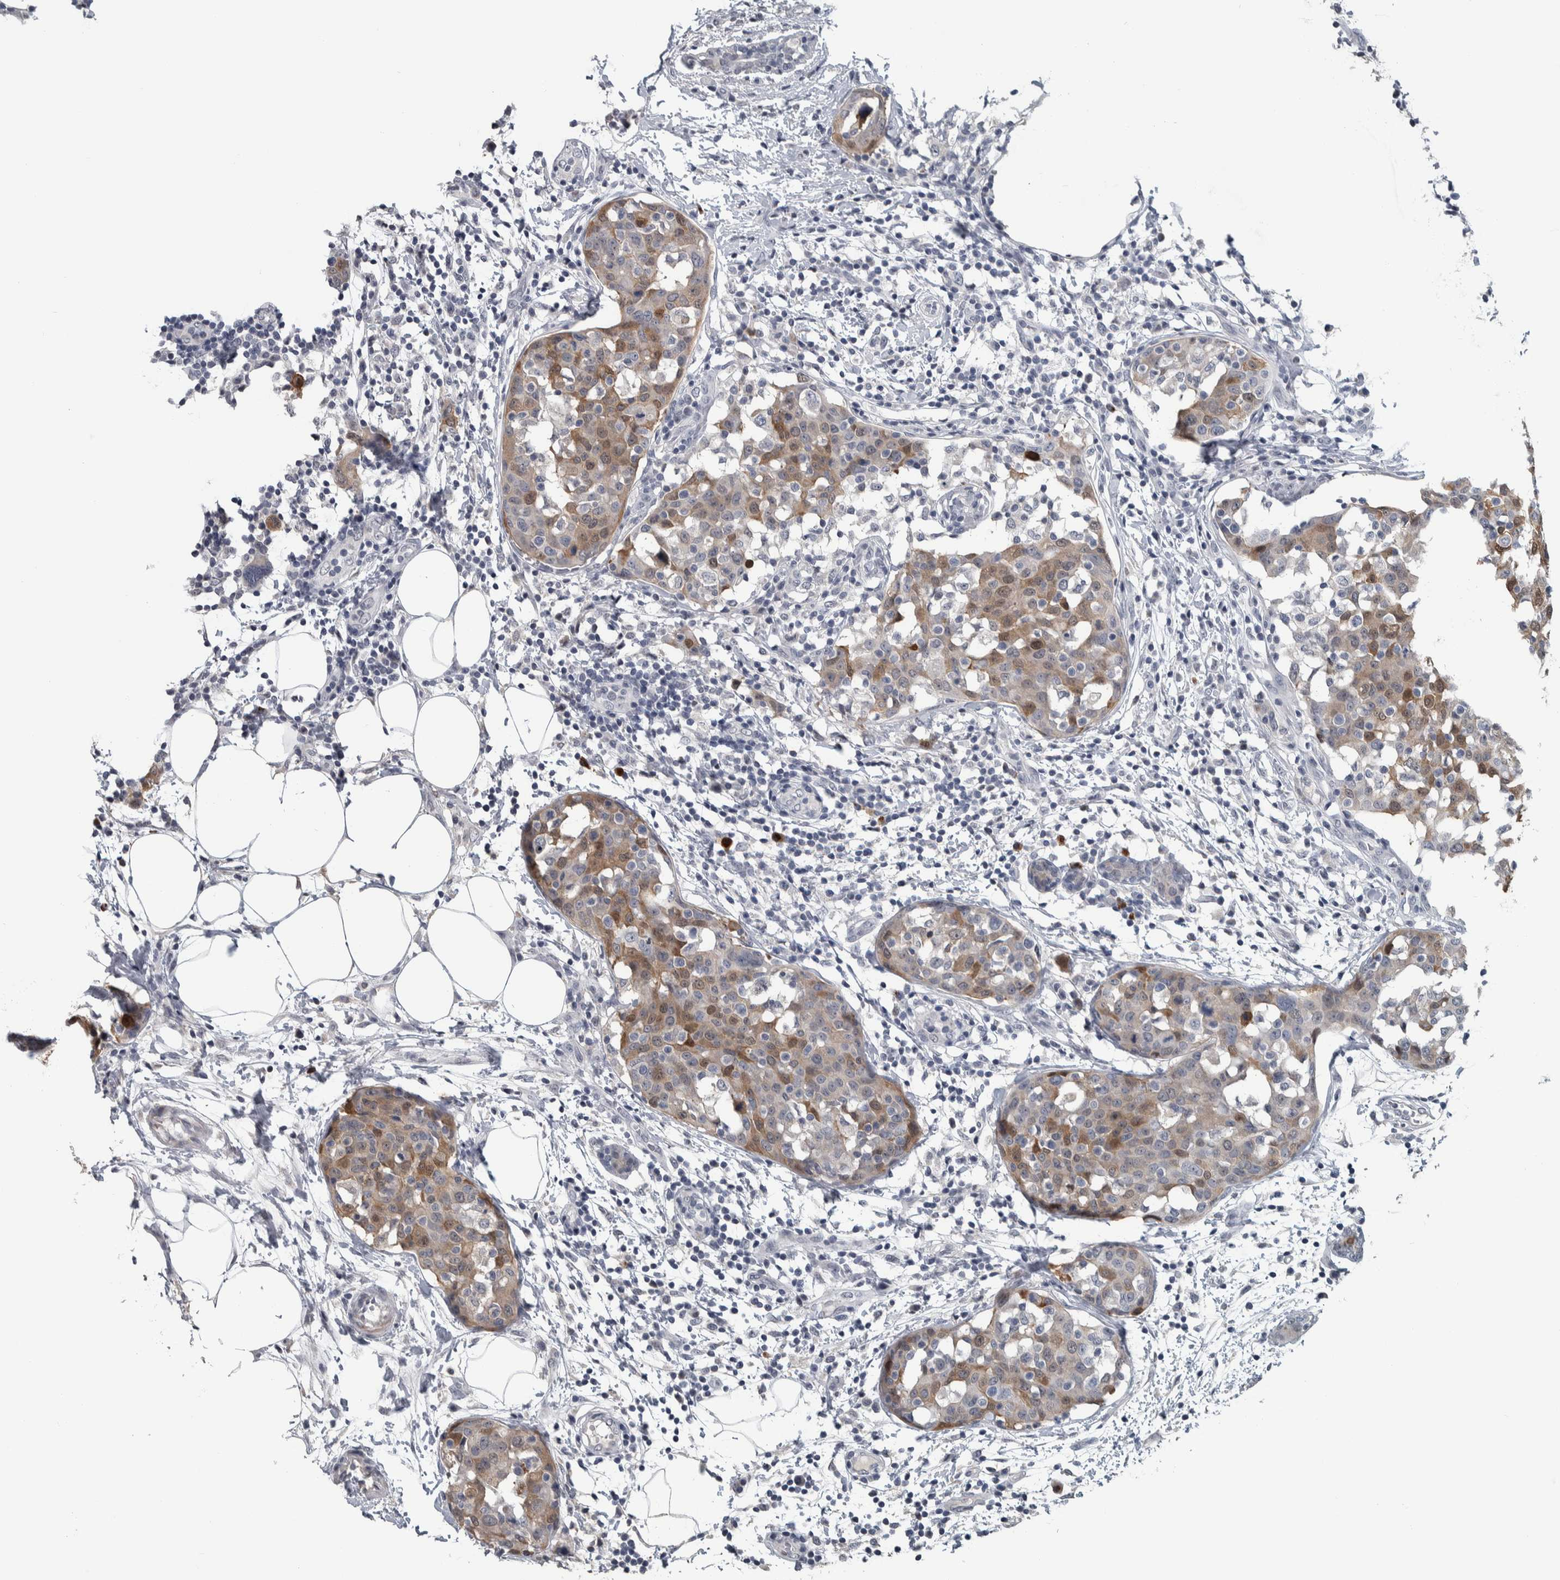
{"staining": {"intensity": "moderate", "quantity": "<25%", "location": "cytoplasmic/membranous,nuclear"}, "tissue": "breast cancer", "cell_type": "Tumor cells", "image_type": "cancer", "snomed": [{"axis": "morphology", "description": "Normal tissue, NOS"}, {"axis": "morphology", "description": "Duct carcinoma"}, {"axis": "topography", "description": "Breast"}], "caption": "Moderate cytoplasmic/membranous and nuclear staining for a protein is appreciated in about <25% of tumor cells of breast cancer (invasive ductal carcinoma) using IHC.", "gene": "CAVIN4", "patient": {"sex": "female", "age": 37}}